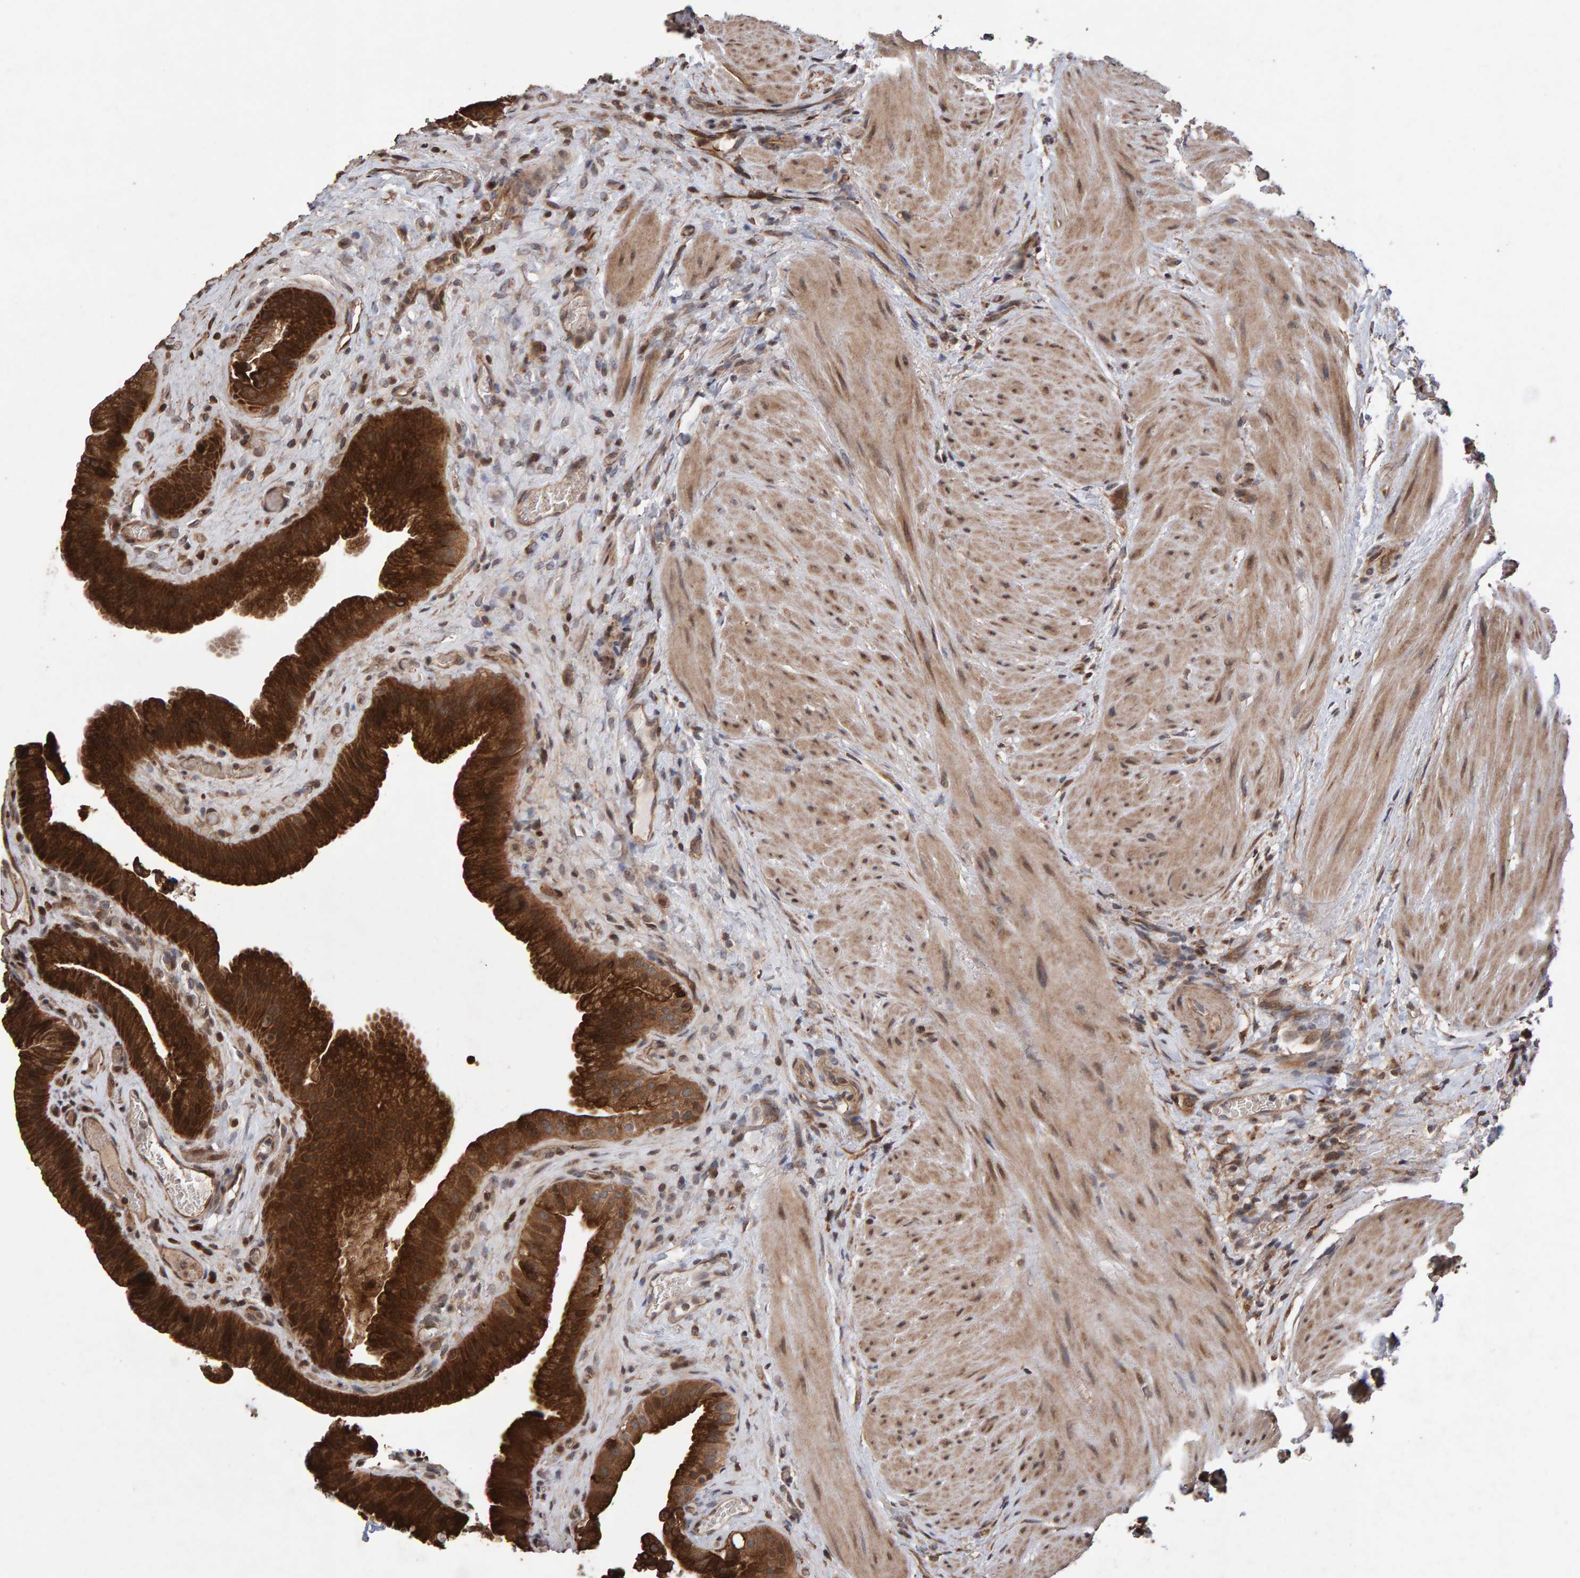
{"staining": {"intensity": "strong", "quantity": ">75%", "location": "cytoplasmic/membranous"}, "tissue": "gallbladder", "cell_type": "Glandular cells", "image_type": "normal", "snomed": [{"axis": "morphology", "description": "Normal tissue, NOS"}, {"axis": "topography", "description": "Gallbladder"}], "caption": "About >75% of glandular cells in unremarkable human gallbladder exhibit strong cytoplasmic/membranous protein staining as visualized by brown immunohistochemical staining.", "gene": "OSBP2", "patient": {"sex": "male", "age": 49}}